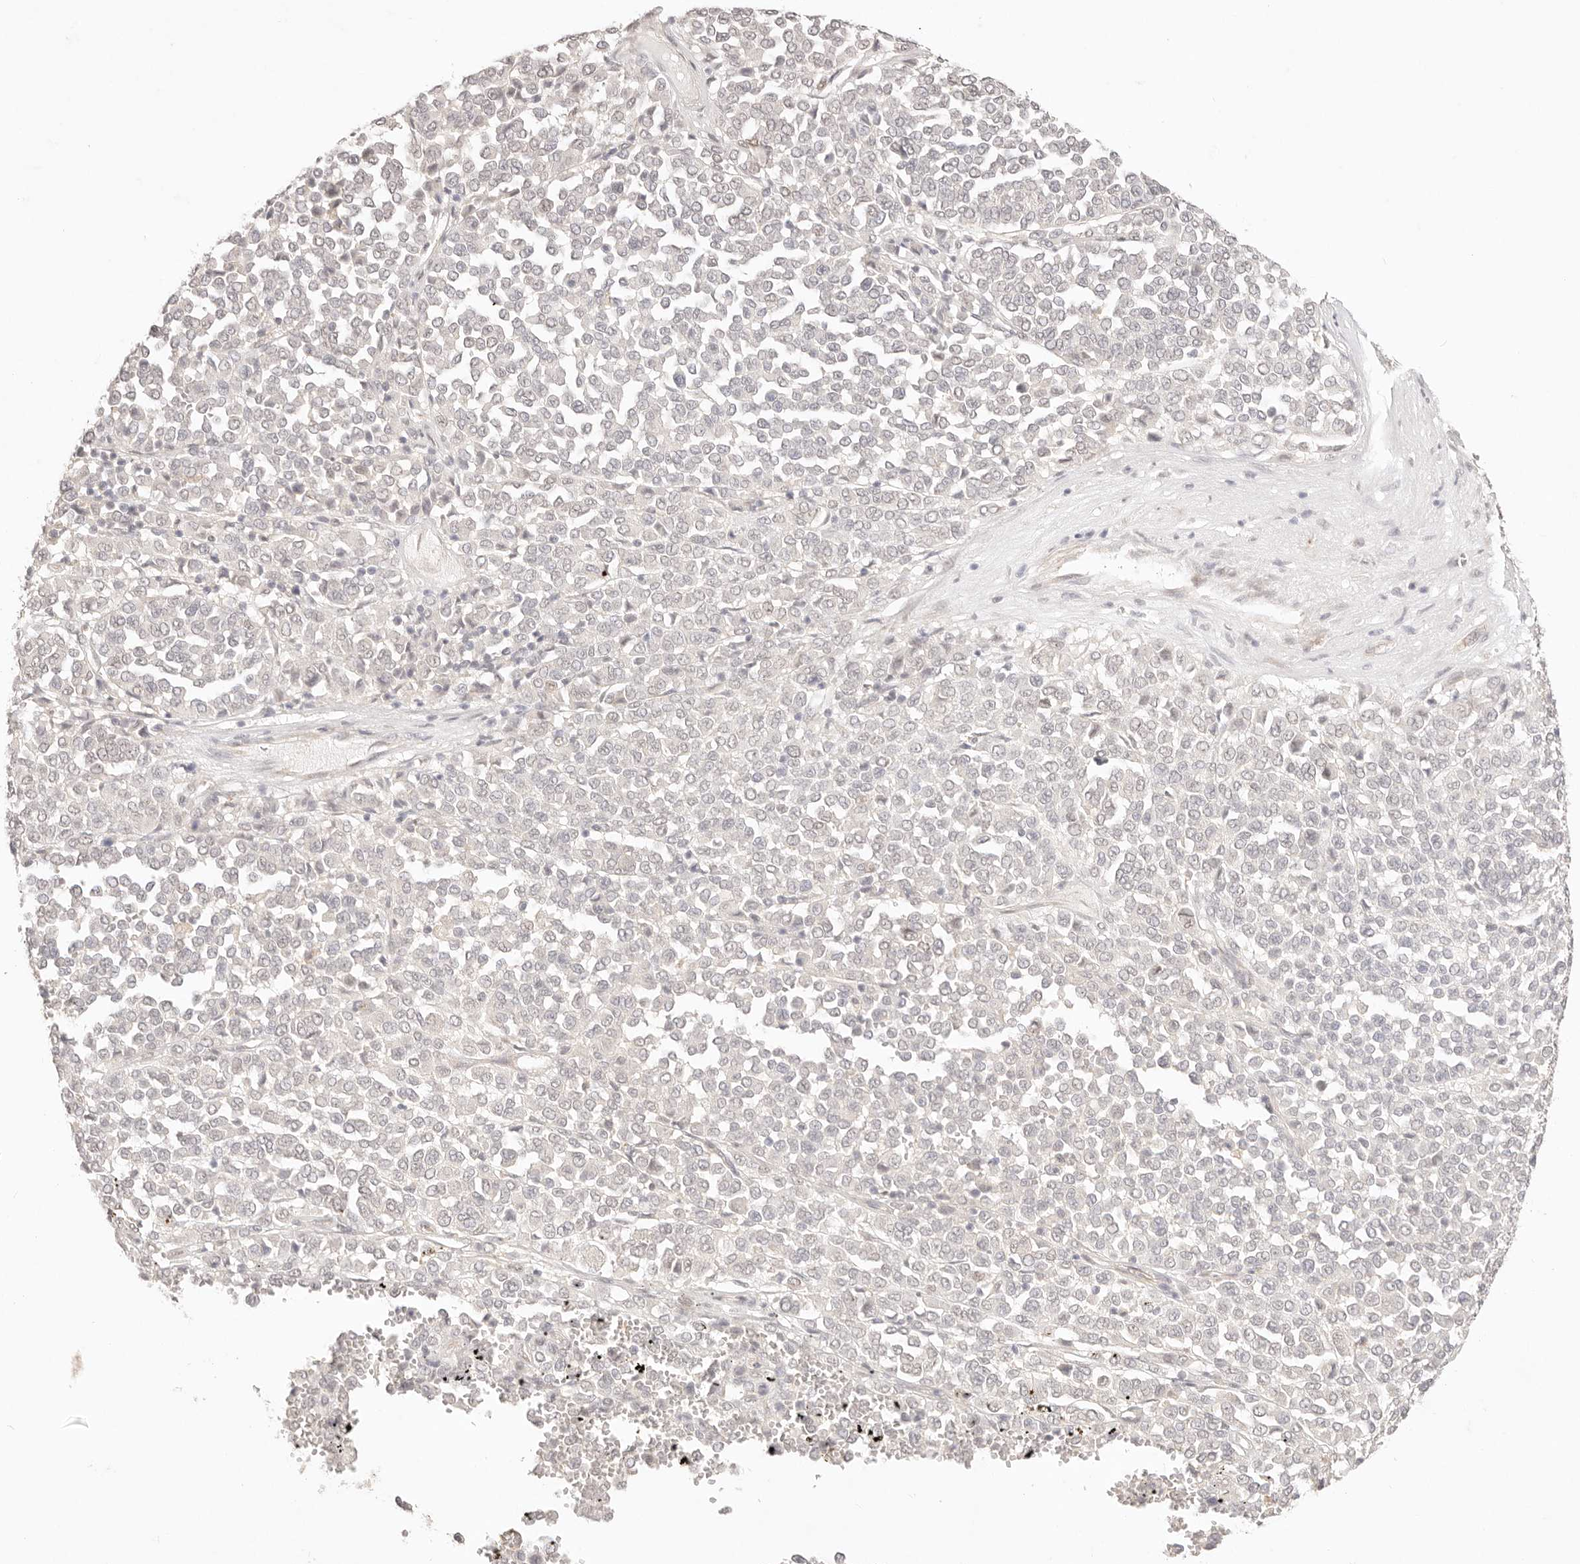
{"staining": {"intensity": "negative", "quantity": "none", "location": "none"}, "tissue": "melanoma", "cell_type": "Tumor cells", "image_type": "cancer", "snomed": [{"axis": "morphology", "description": "Malignant melanoma, Metastatic site"}, {"axis": "topography", "description": "Pancreas"}], "caption": "Human melanoma stained for a protein using immunohistochemistry demonstrates no staining in tumor cells.", "gene": "GPR156", "patient": {"sex": "female", "age": 30}}